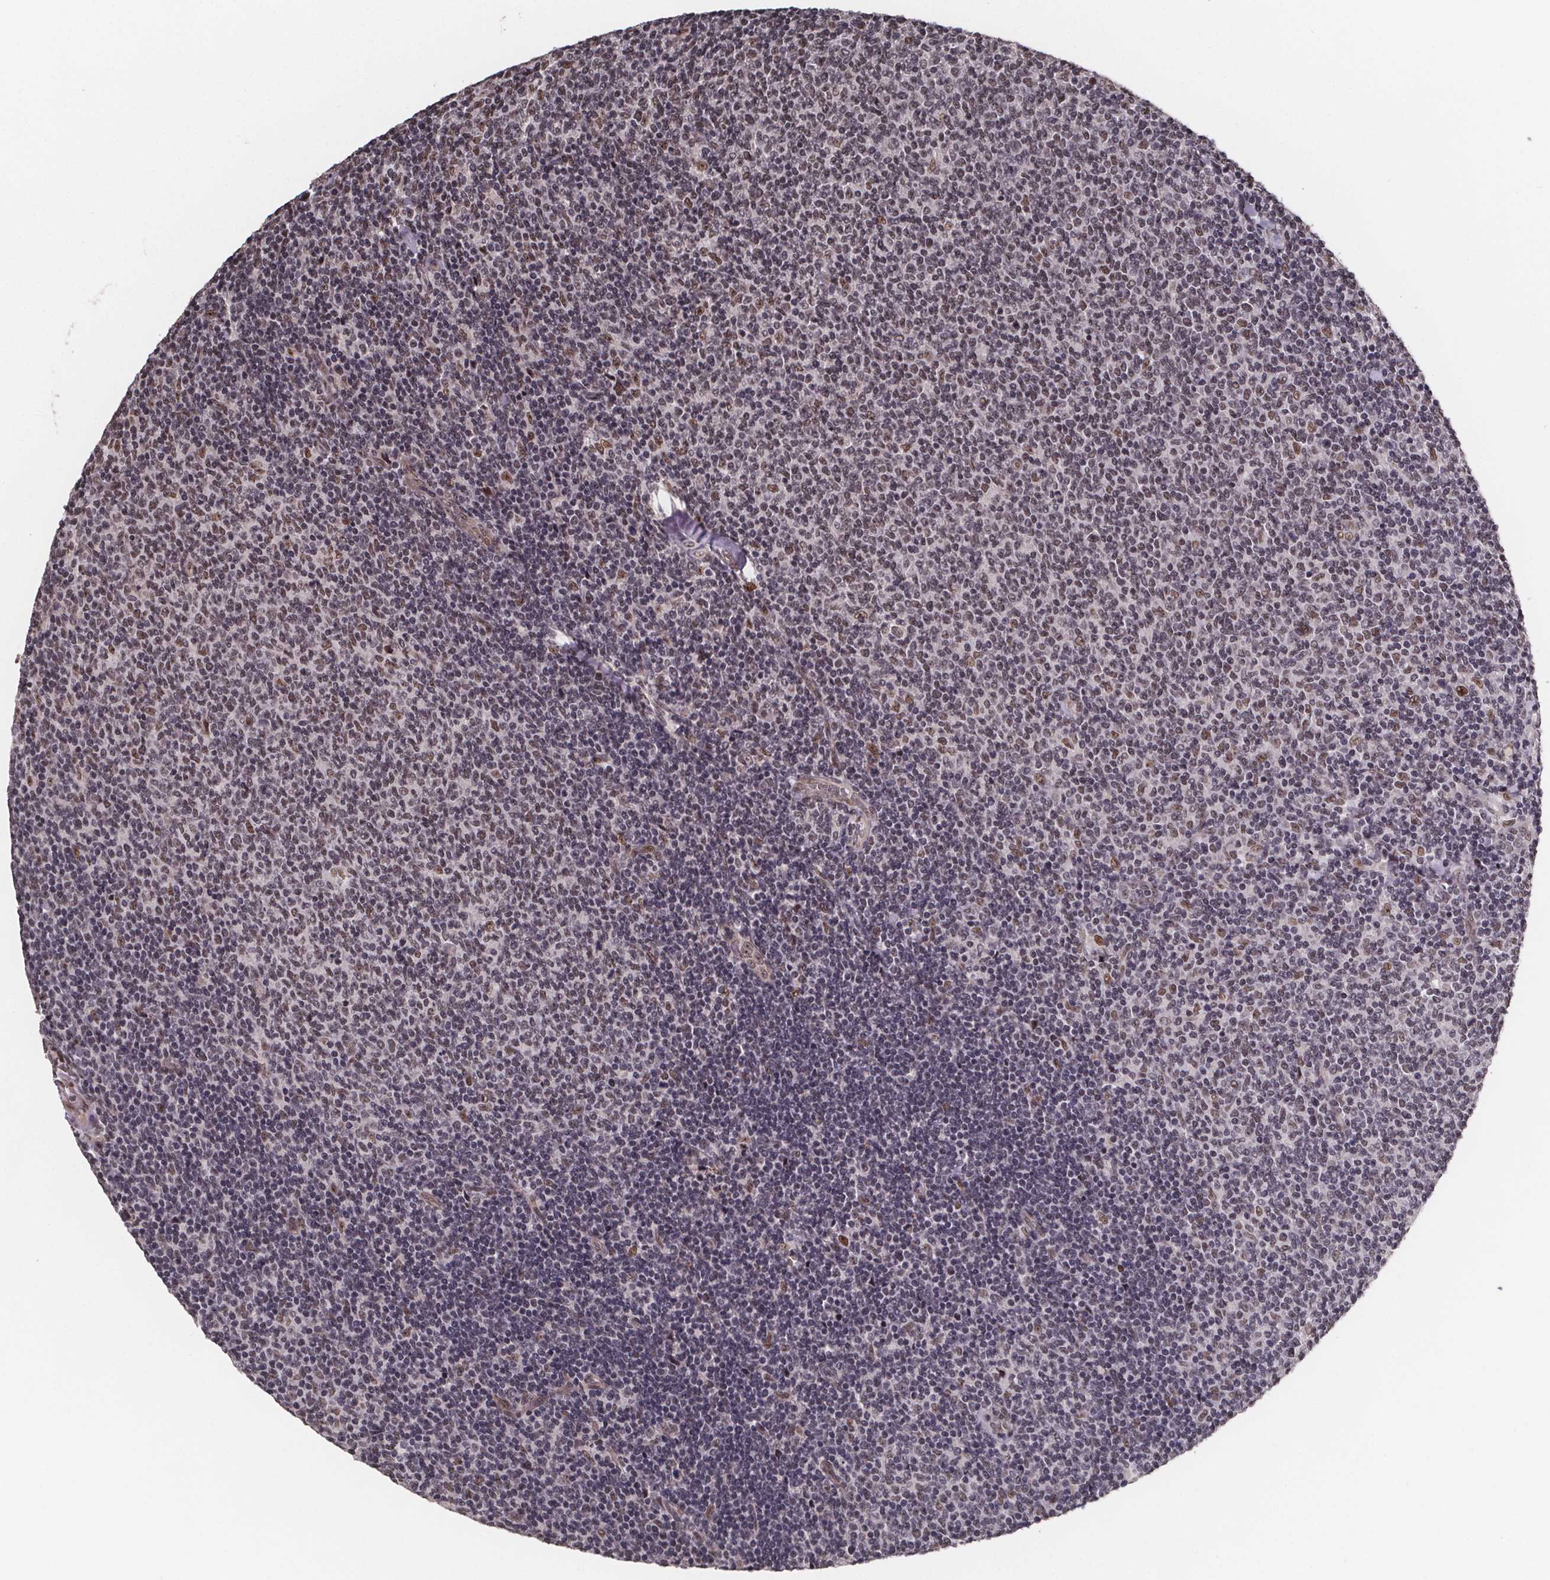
{"staining": {"intensity": "weak", "quantity": "<25%", "location": "nuclear"}, "tissue": "lymphoma", "cell_type": "Tumor cells", "image_type": "cancer", "snomed": [{"axis": "morphology", "description": "Malignant lymphoma, non-Hodgkin's type, Low grade"}, {"axis": "topography", "description": "Lymph node"}], "caption": "Immunohistochemistry (IHC) of low-grade malignant lymphoma, non-Hodgkin's type reveals no expression in tumor cells.", "gene": "U2SURP", "patient": {"sex": "male", "age": 52}}